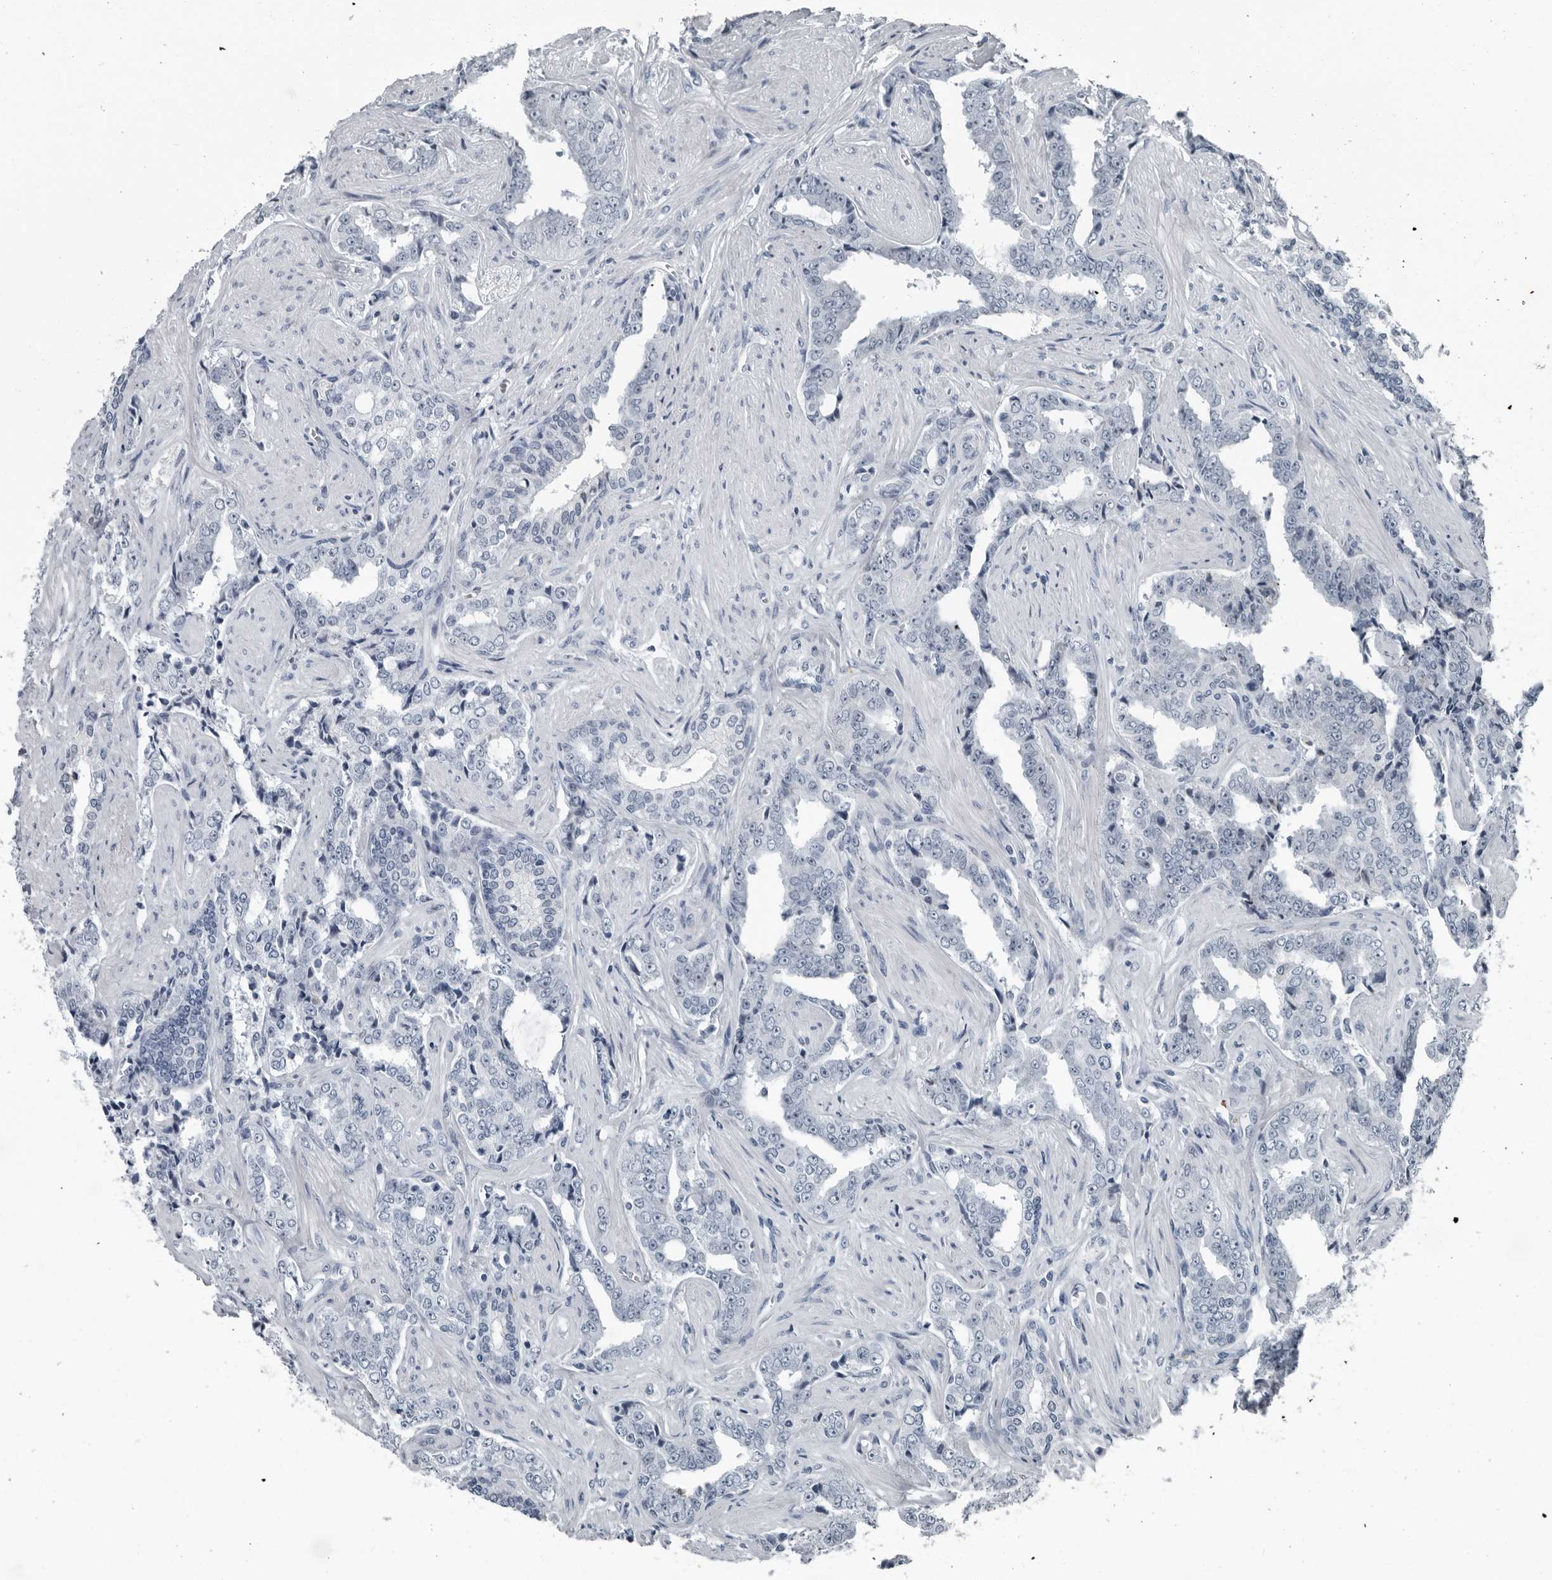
{"staining": {"intensity": "negative", "quantity": "none", "location": "none"}, "tissue": "prostate cancer", "cell_type": "Tumor cells", "image_type": "cancer", "snomed": [{"axis": "morphology", "description": "Adenocarcinoma, High grade"}, {"axis": "topography", "description": "Prostate"}], "caption": "An immunohistochemistry histopathology image of adenocarcinoma (high-grade) (prostate) is shown. There is no staining in tumor cells of adenocarcinoma (high-grade) (prostate).", "gene": "PDCD11", "patient": {"sex": "male", "age": 71}}